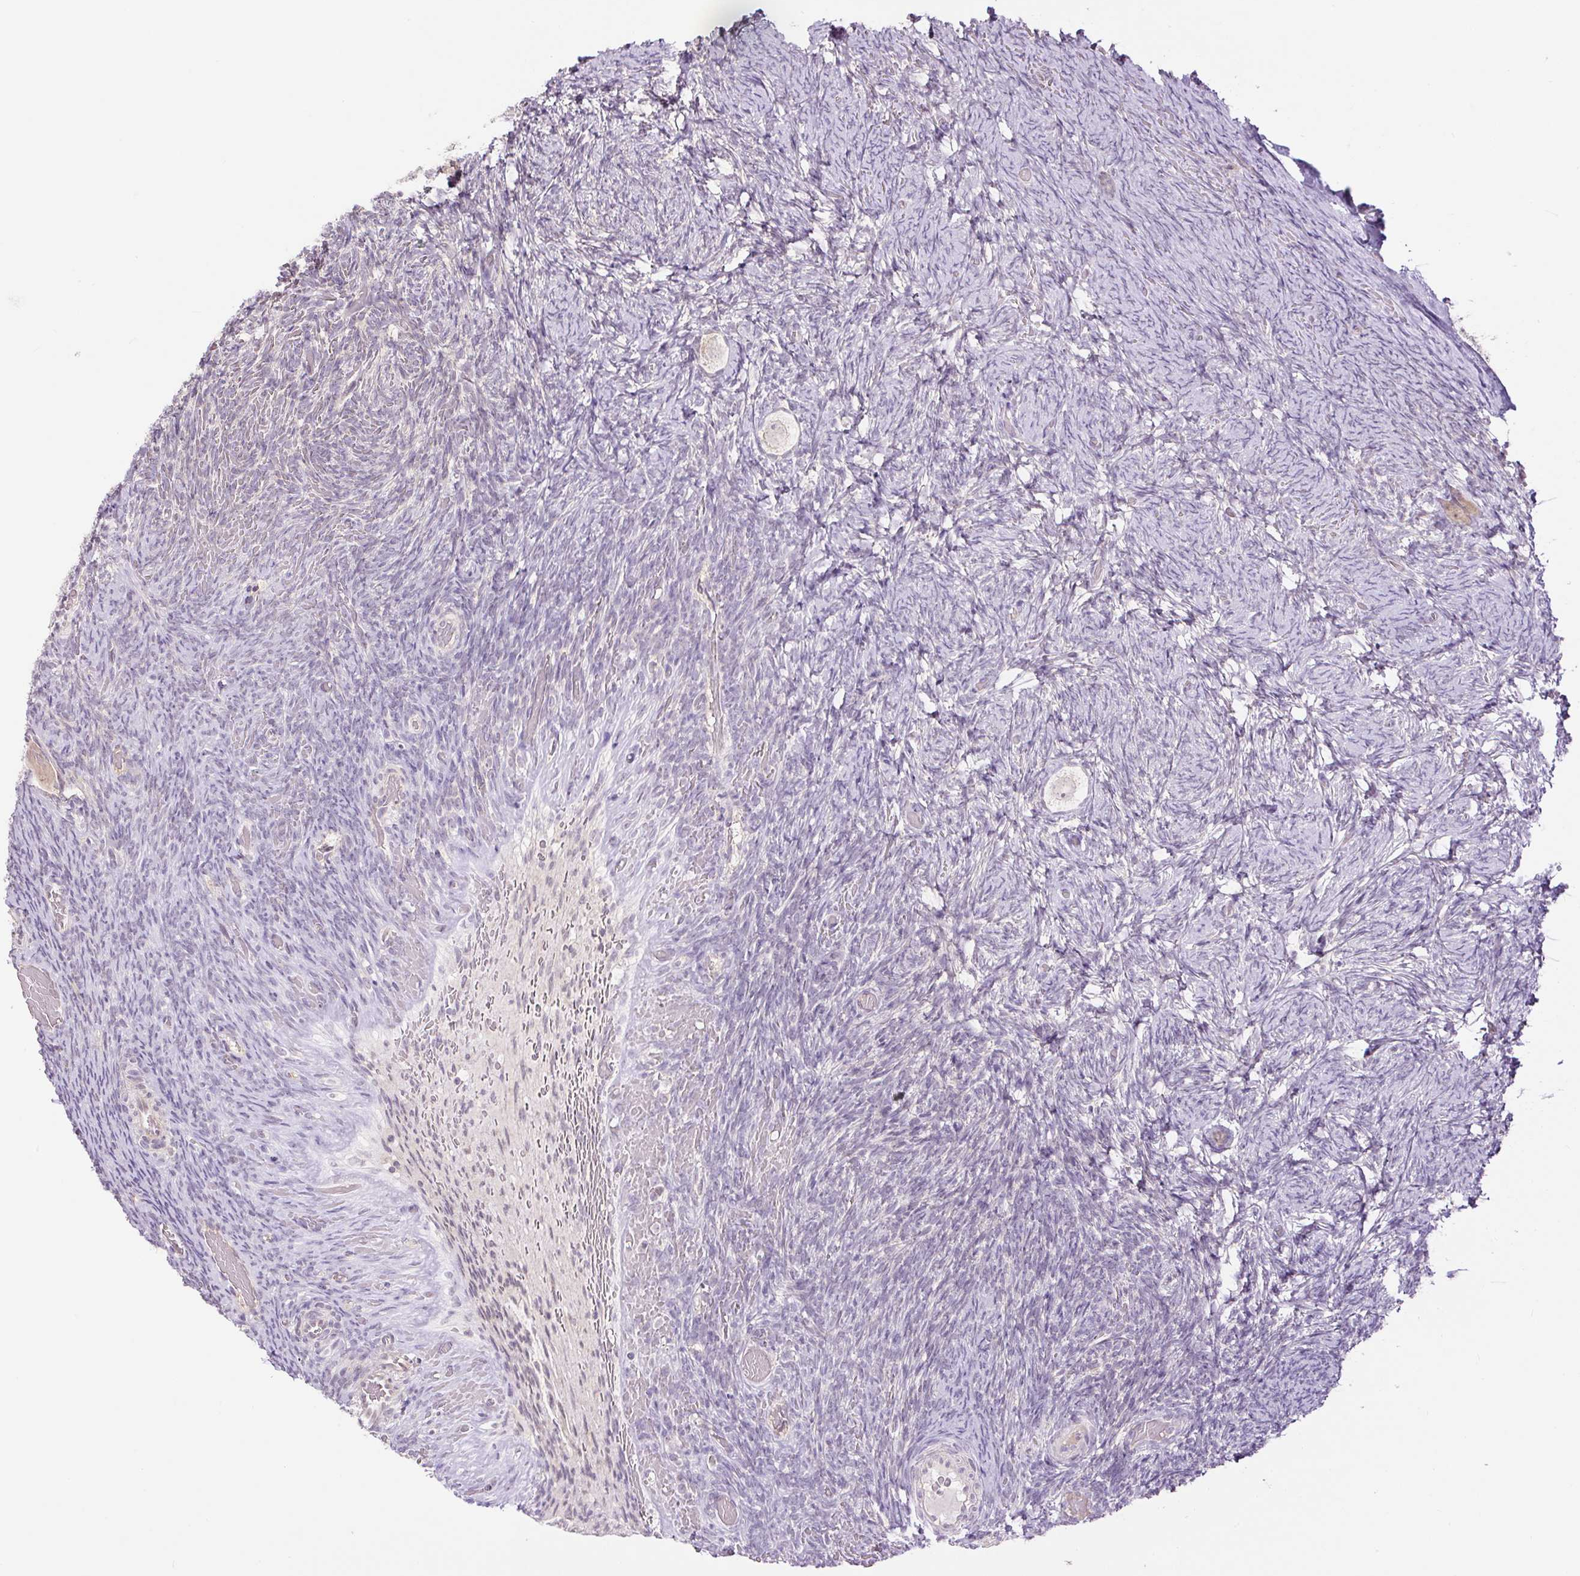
{"staining": {"intensity": "negative", "quantity": "none", "location": "none"}, "tissue": "ovary", "cell_type": "Follicle cells", "image_type": "normal", "snomed": [{"axis": "morphology", "description": "Normal tissue, NOS"}, {"axis": "topography", "description": "Ovary"}], "caption": "IHC histopathology image of benign ovary stained for a protein (brown), which exhibits no positivity in follicle cells.", "gene": "RACGAP1", "patient": {"sex": "female", "age": 34}}